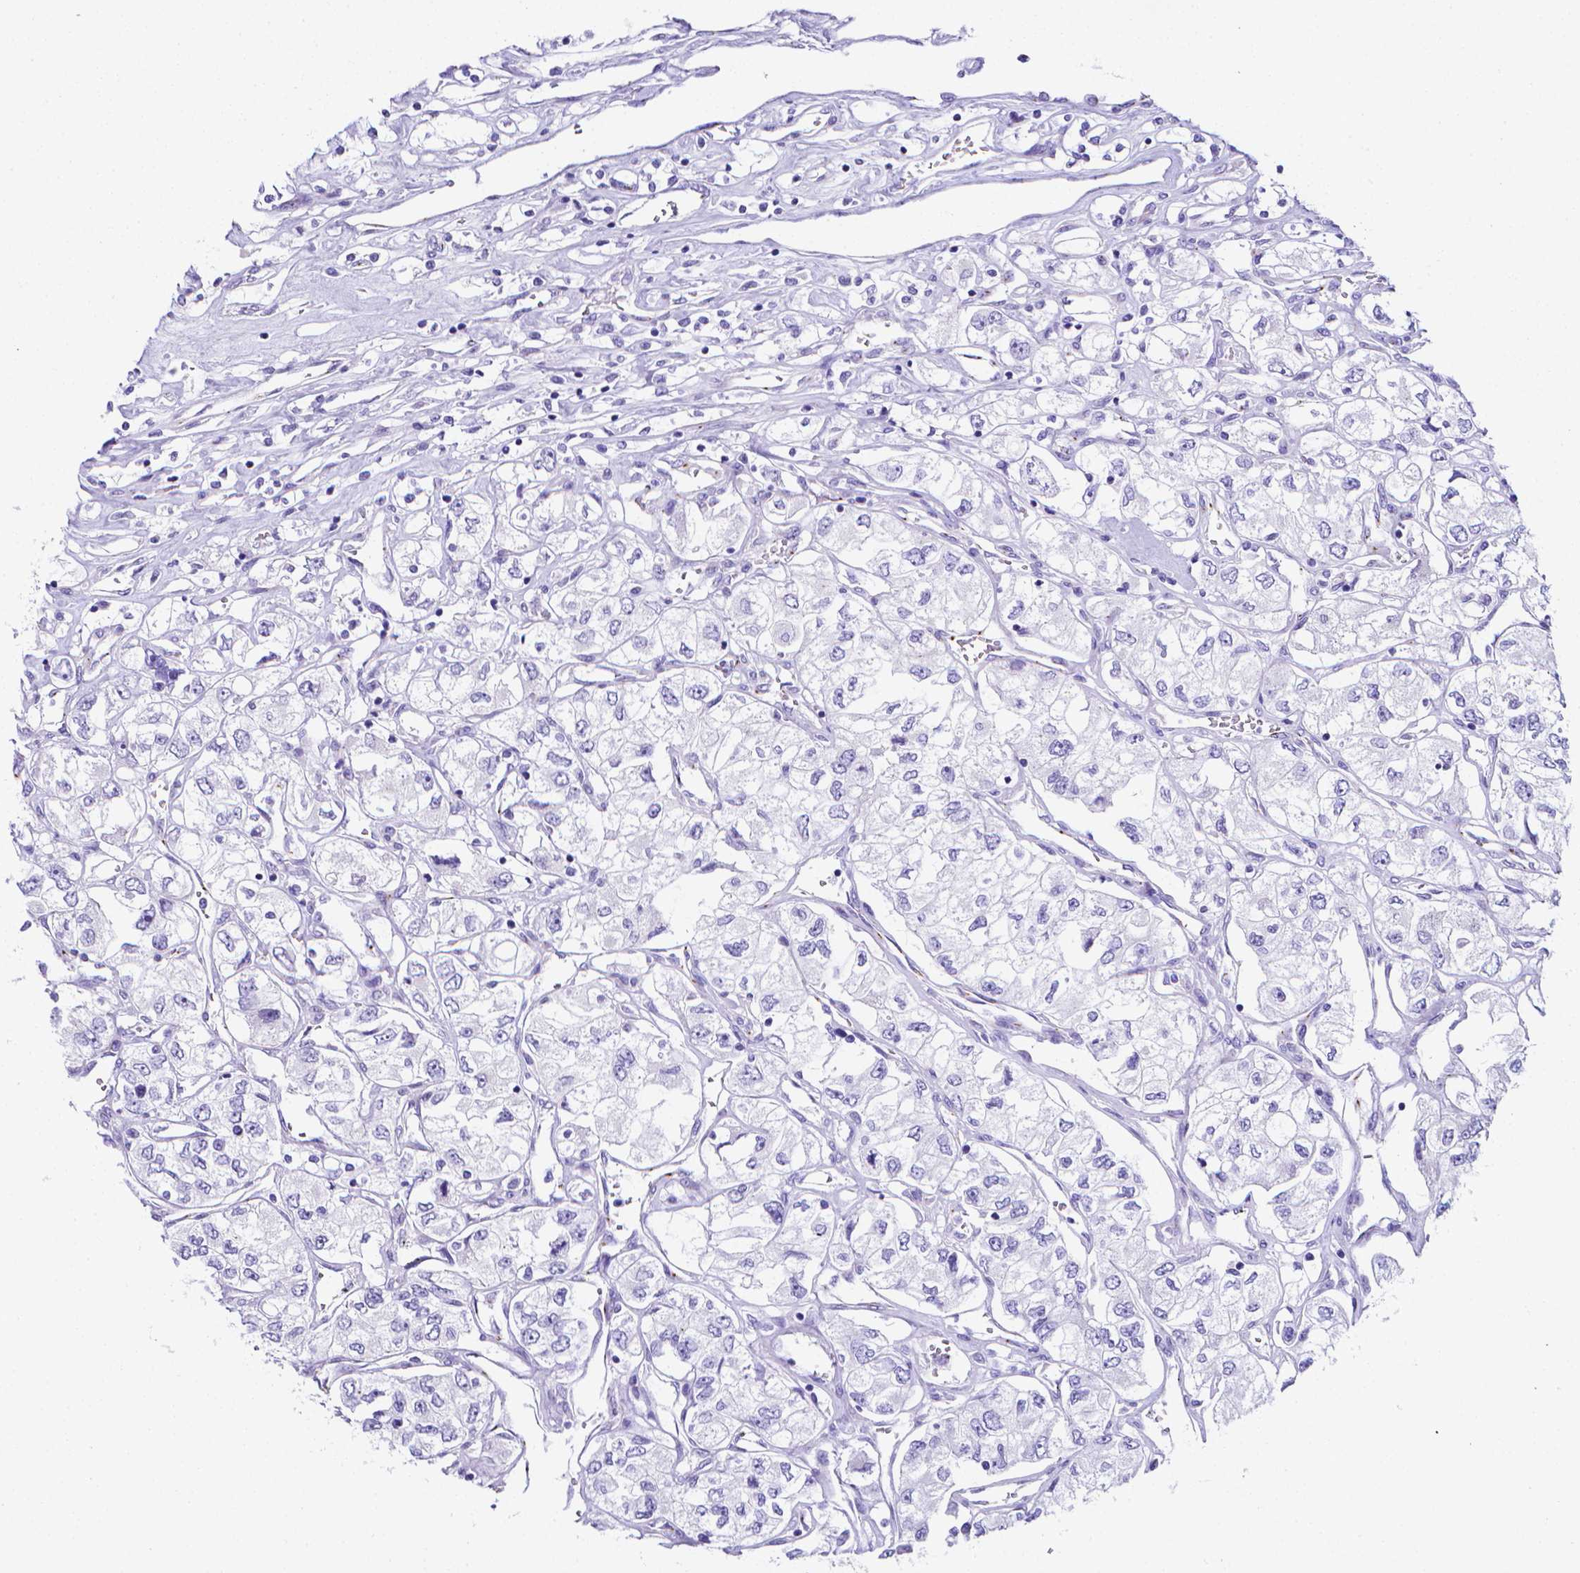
{"staining": {"intensity": "negative", "quantity": "none", "location": "none"}, "tissue": "renal cancer", "cell_type": "Tumor cells", "image_type": "cancer", "snomed": [{"axis": "morphology", "description": "Adenocarcinoma, NOS"}, {"axis": "topography", "description": "Kidney"}], "caption": "Immunohistochemistry (IHC) micrograph of human adenocarcinoma (renal) stained for a protein (brown), which exhibits no positivity in tumor cells. (Immunohistochemistry (IHC), brightfield microscopy, high magnification).", "gene": "LRRC73", "patient": {"sex": "female", "age": 59}}